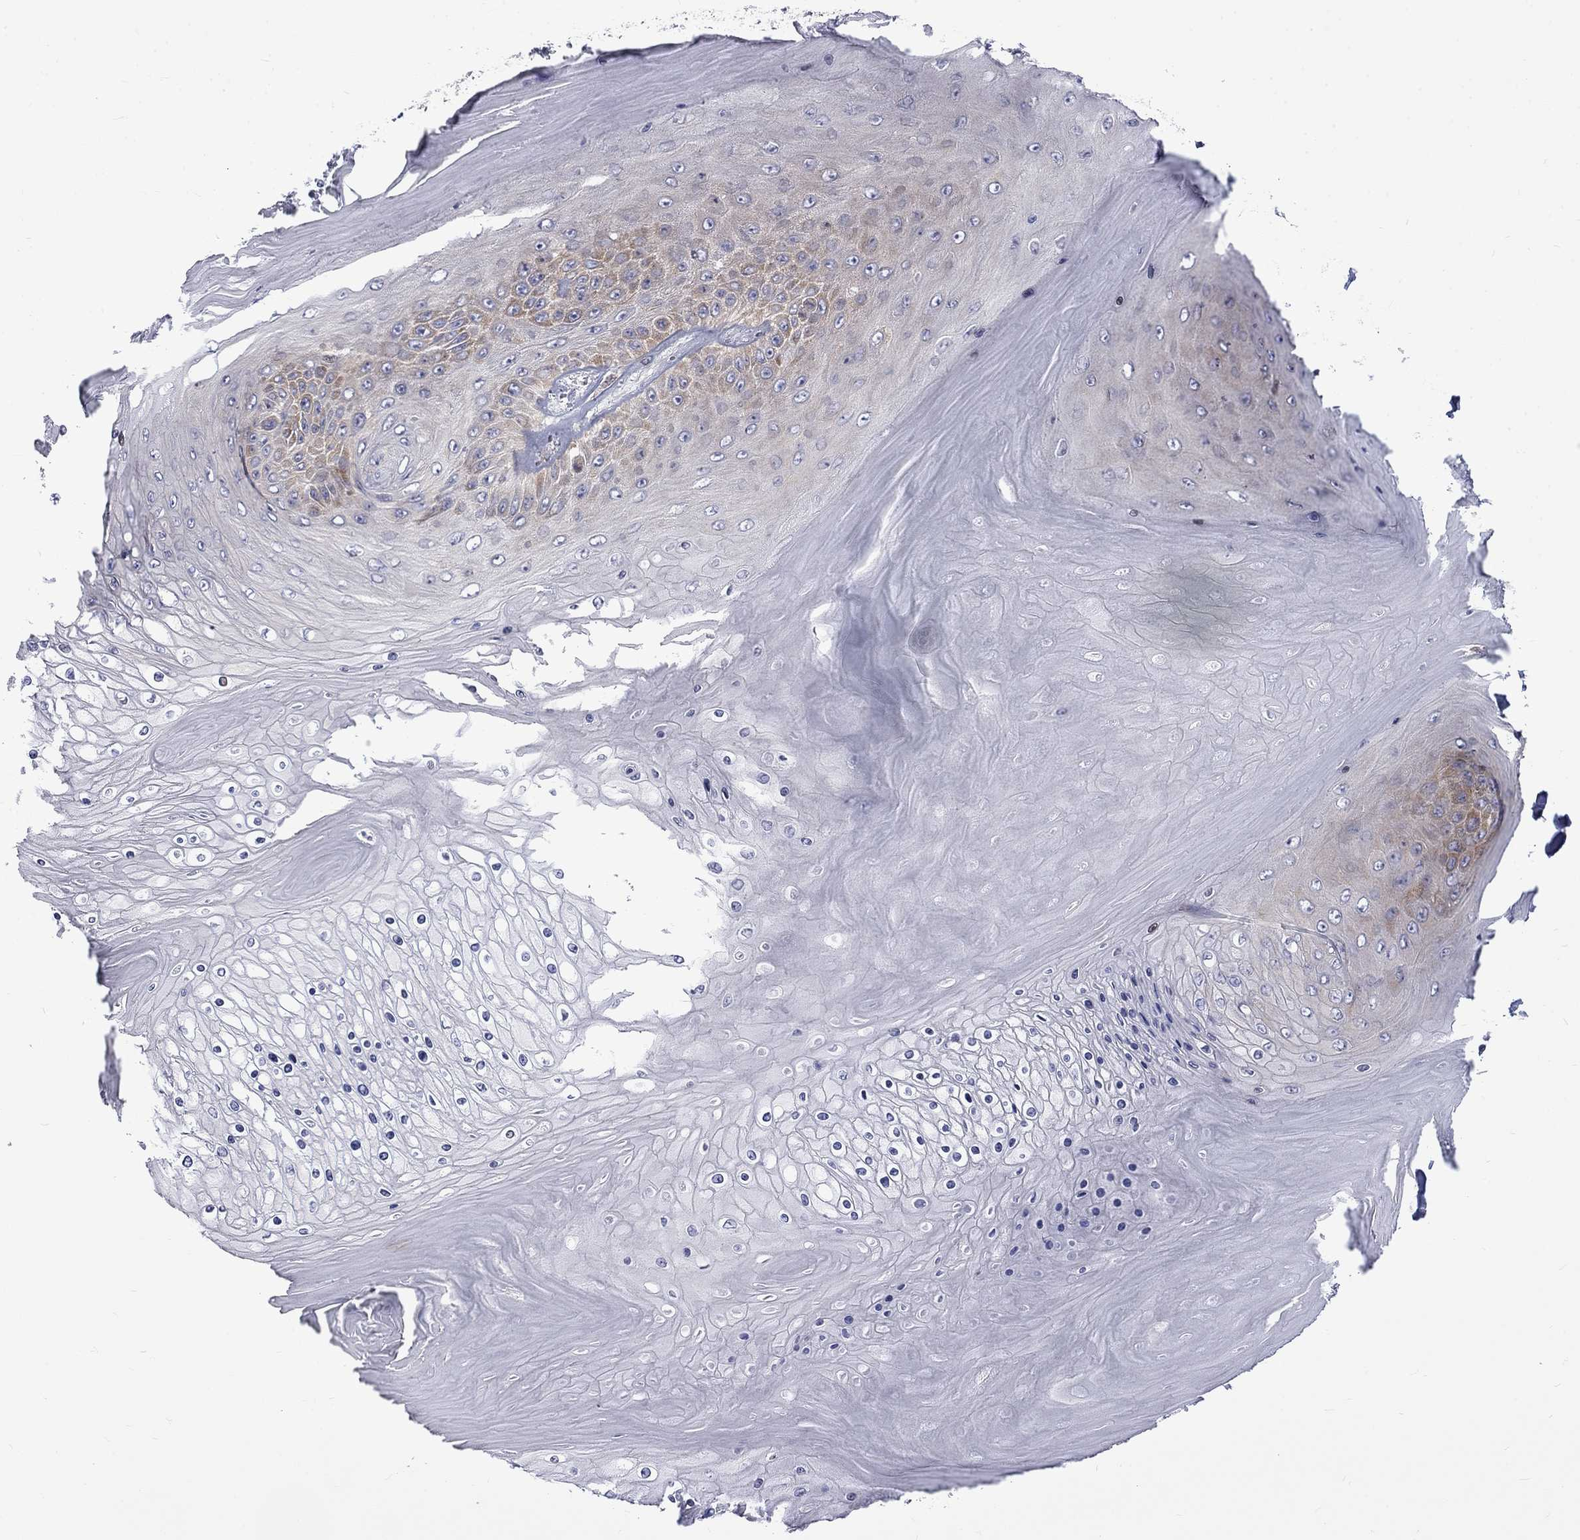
{"staining": {"intensity": "weak", "quantity": "25%-75%", "location": "cytoplasmic/membranous"}, "tissue": "skin cancer", "cell_type": "Tumor cells", "image_type": "cancer", "snomed": [{"axis": "morphology", "description": "Squamous cell carcinoma, NOS"}, {"axis": "topography", "description": "Skin"}], "caption": "IHC of skin squamous cell carcinoma displays low levels of weak cytoplasmic/membranous staining in about 25%-75% of tumor cells. (Brightfield microscopy of DAB IHC at high magnification).", "gene": "PABPC4", "patient": {"sex": "male", "age": 62}}